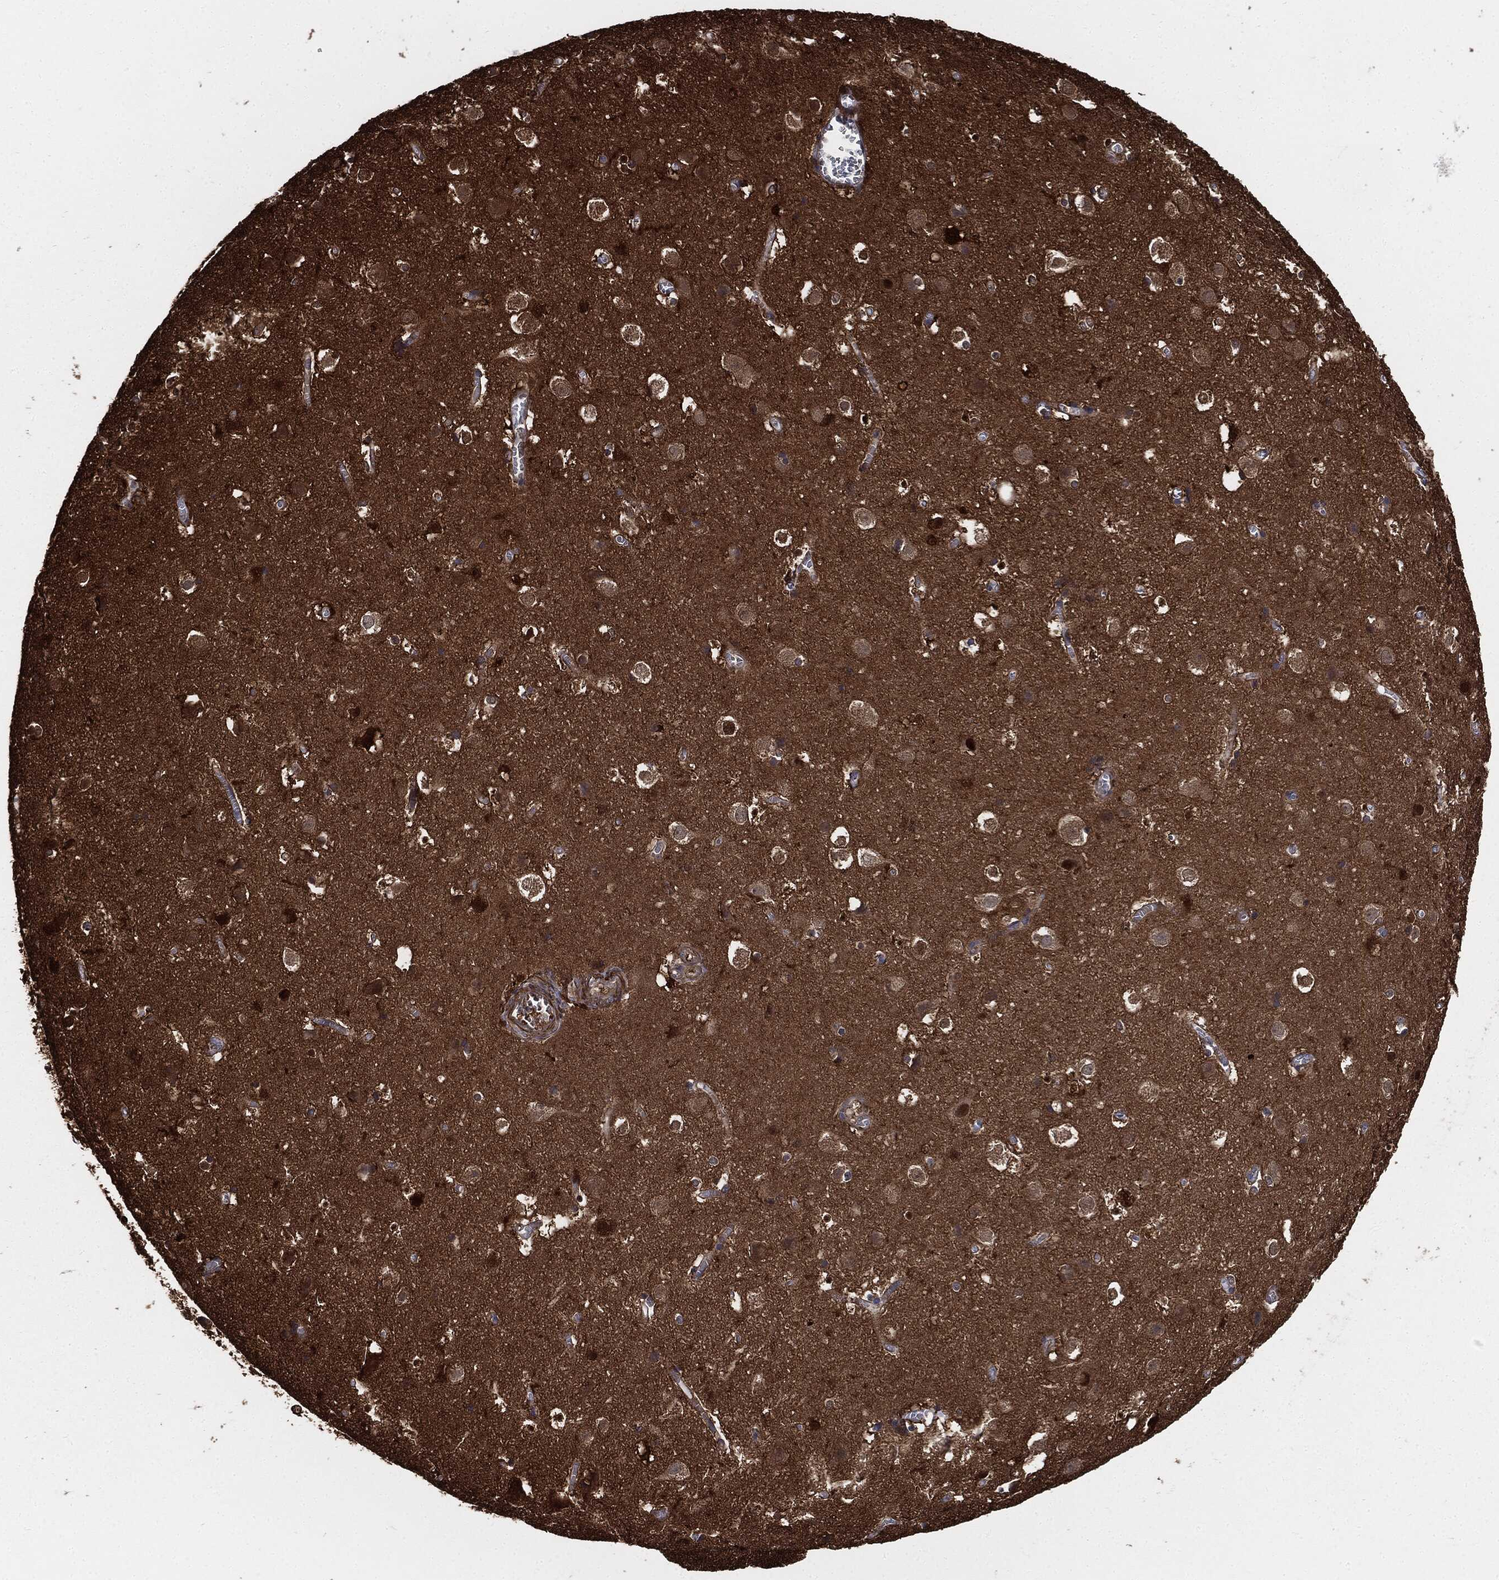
{"staining": {"intensity": "negative", "quantity": "none", "location": "none"}, "tissue": "cerebral cortex", "cell_type": "Endothelial cells", "image_type": "normal", "snomed": [{"axis": "morphology", "description": "Normal tissue, NOS"}, {"axis": "topography", "description": "Cerebral cortex"}], "caption": "A high-resolution photomicrograph shows IHC staining of benign cerebral cortex, which demonstrates no significant positivity in endothelial cells.", "gene": "PRDX2", "patient": {"sex": "male", "age": 59}}